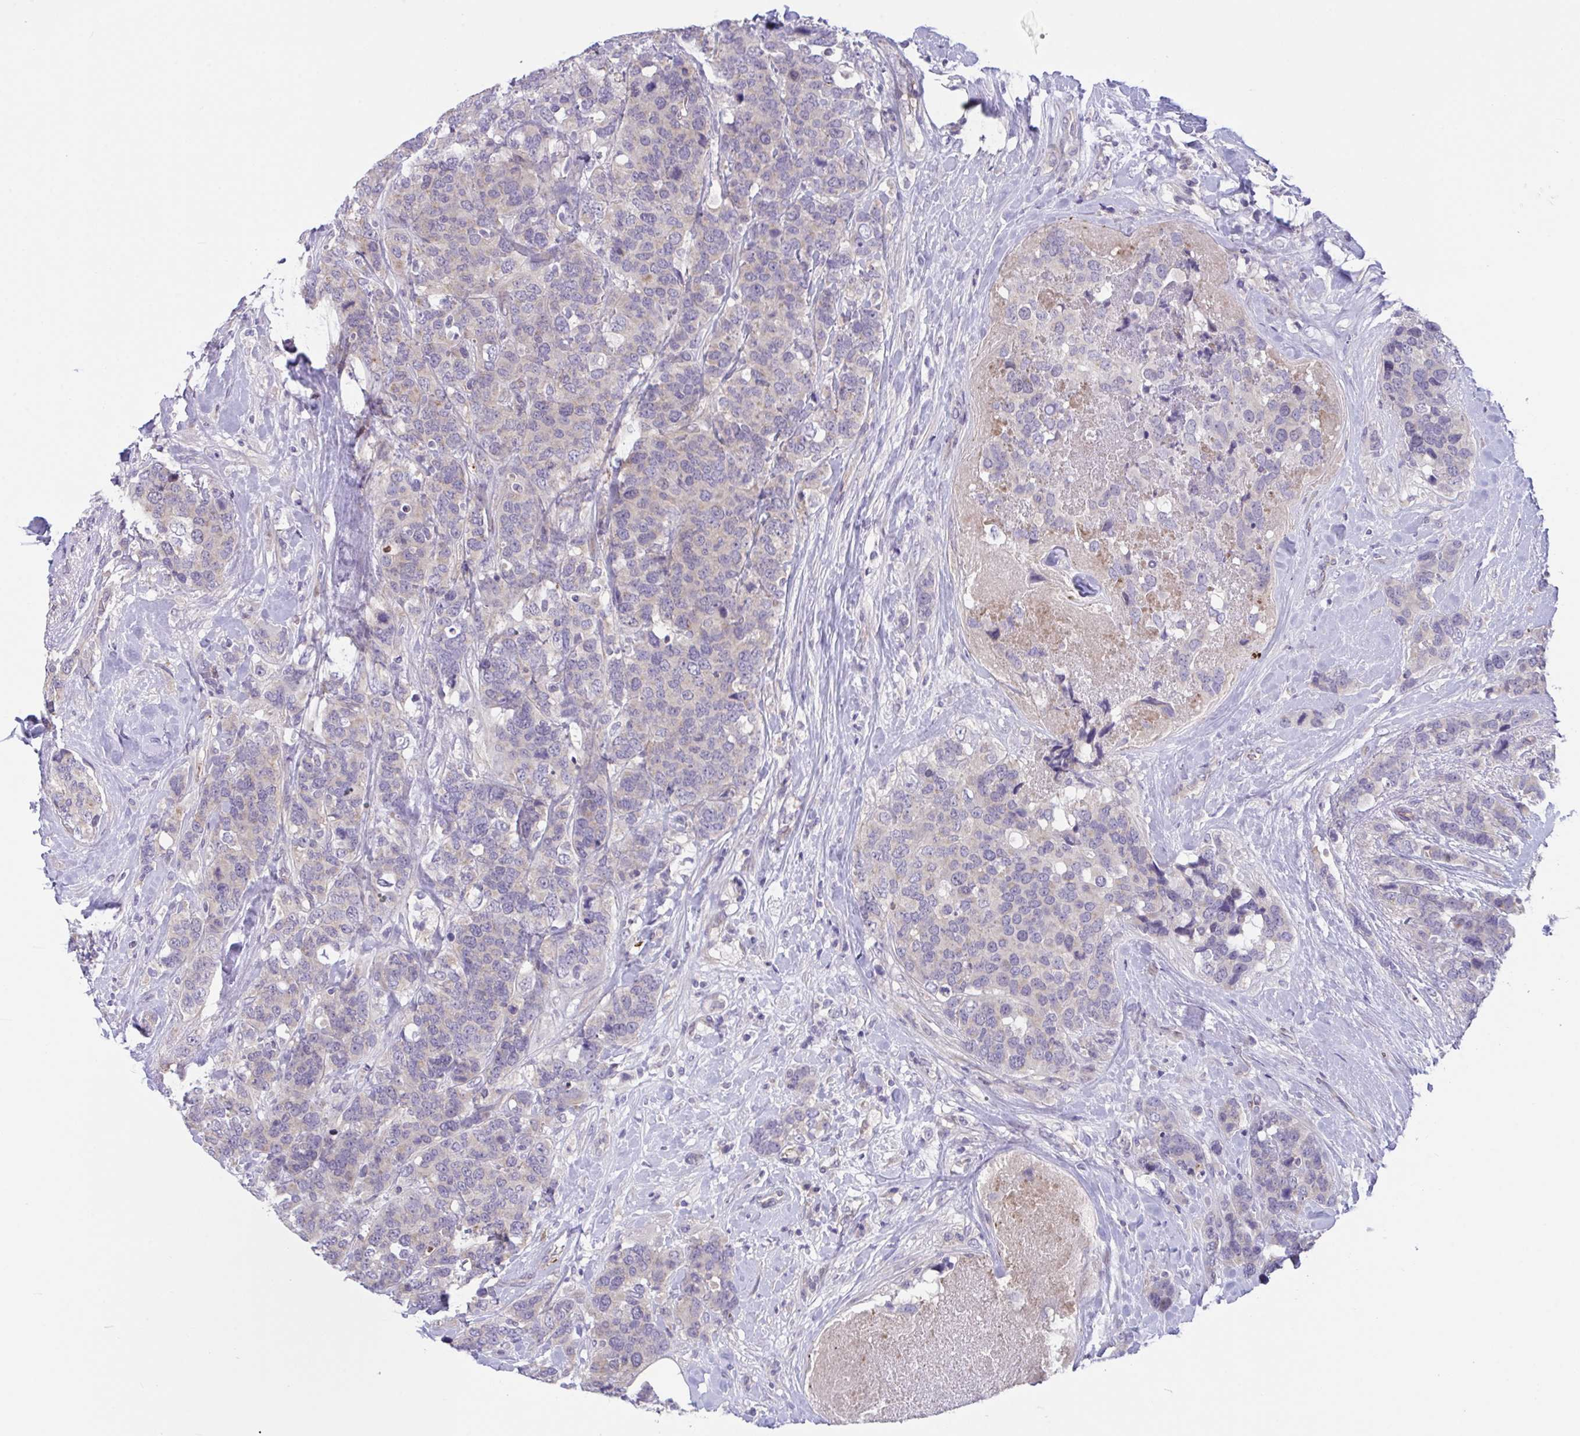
{"staining": {"intensity": "negative", "quantity": "none", "location": "none"}, "tissue": "breast cancer", "cell_type": "Tumor cells", "image_type": "cancer", "snomed": [{"axis": "morphology", "description": "Lobular carcinoma"}, {"axis": "topography", "description": "Breast"}], "caption": "A high-resolution image shows immunohistochemistry (IHC) staining of breast cancer, which displays no significant positivity in tumor cells.", "gene": "RHOXF1", "patient": {"sex": "female", "age": 59}}